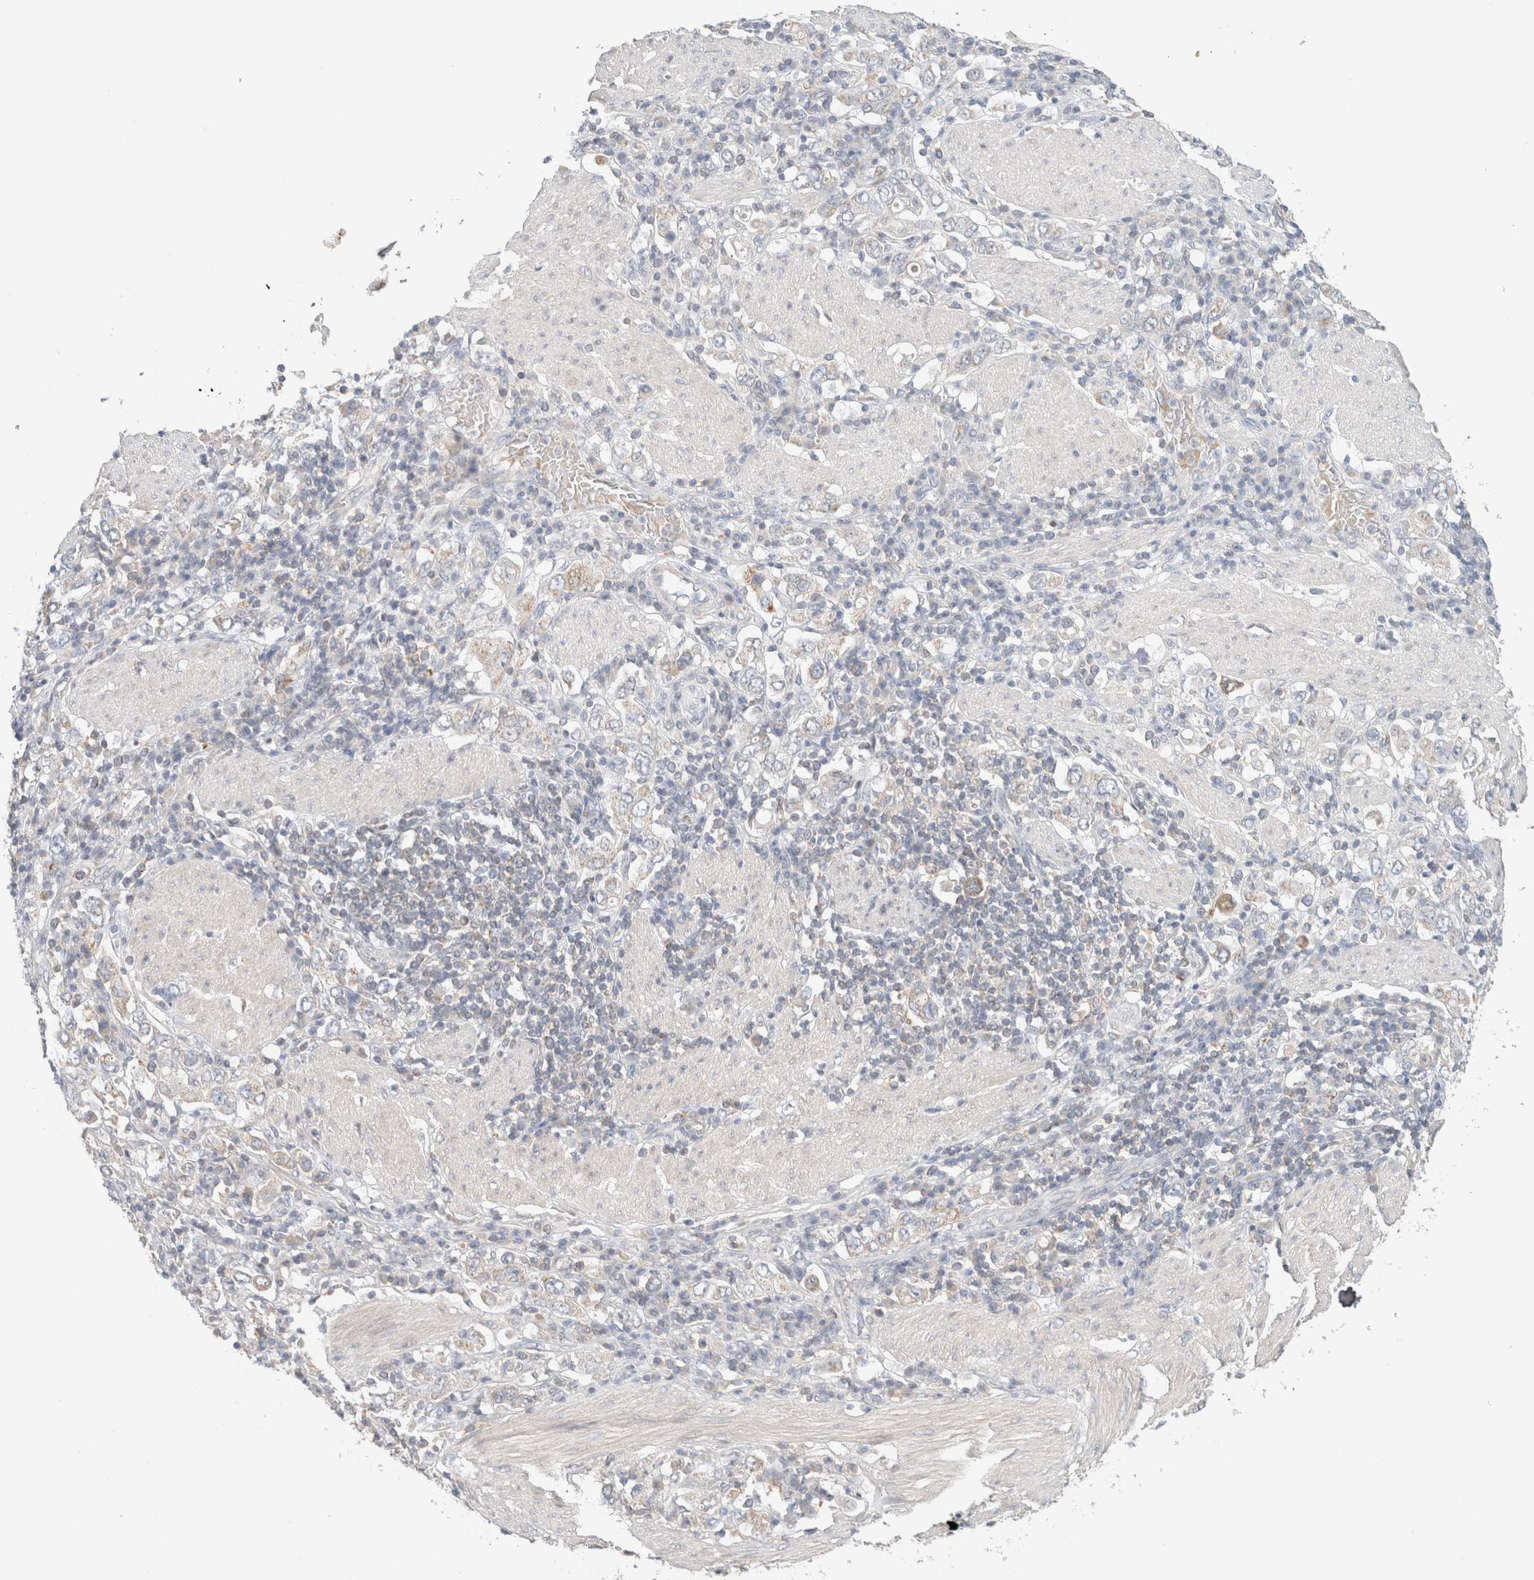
{"staining": {"intensity": "negative", "quantity": "none", "location": "none"}, "tissue": "stomach cancer", "cell_type": "Tumor cells", "image_type": "cancer", "snomed": [{"axis": "morphology", "description": "Adenocarcinoma, NOS"}, {"axis": "topography", "description": "Stomach, upper"}], "caption": "A high-resolution micrograph shows immunohistochemistry staining of stomach cancer (adenocarcinoma), which displays no significant positivity in tumor cells.", "gene": "MRM3", "patient": {"sex": "male", "age": 62}}